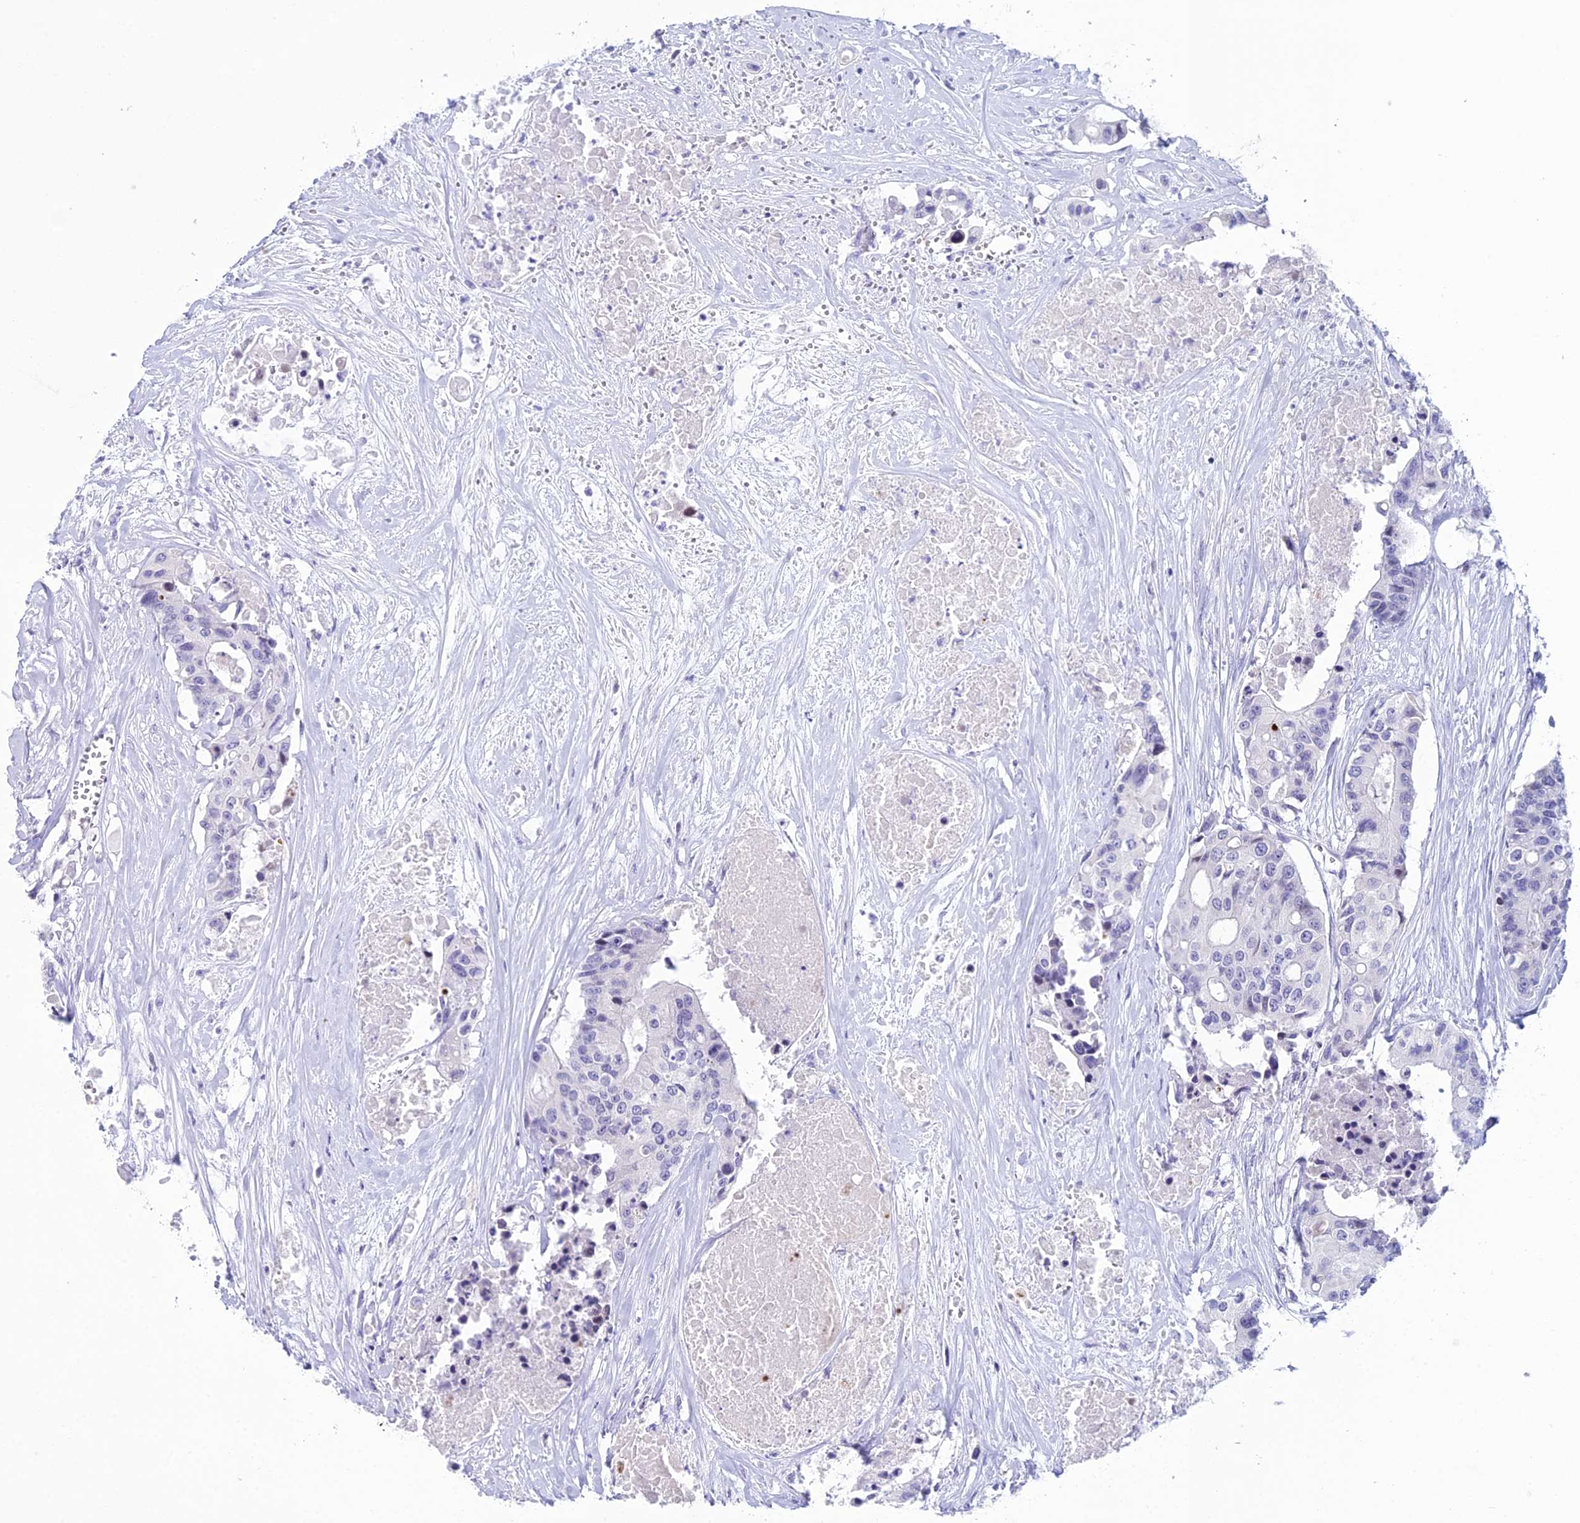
{"staining": {"intensity": "negative", "quantity": "none", "location": "none"}, "tissue": "colorectal cancer", "cell_type": "Tumor cells", "image_type": "cancer", "snomed": [{"axis": "morphology", "description": "Adenocarcinoma, NOS"}, {"axis": "topography", "description": "Colon"}], "caption": "Histopathology image shows no significant protein expression in tumor cells of colorectal adenocarcinoma.", "gene": "CC2D2A", "patient": {"sex": "male", "age": 77}}